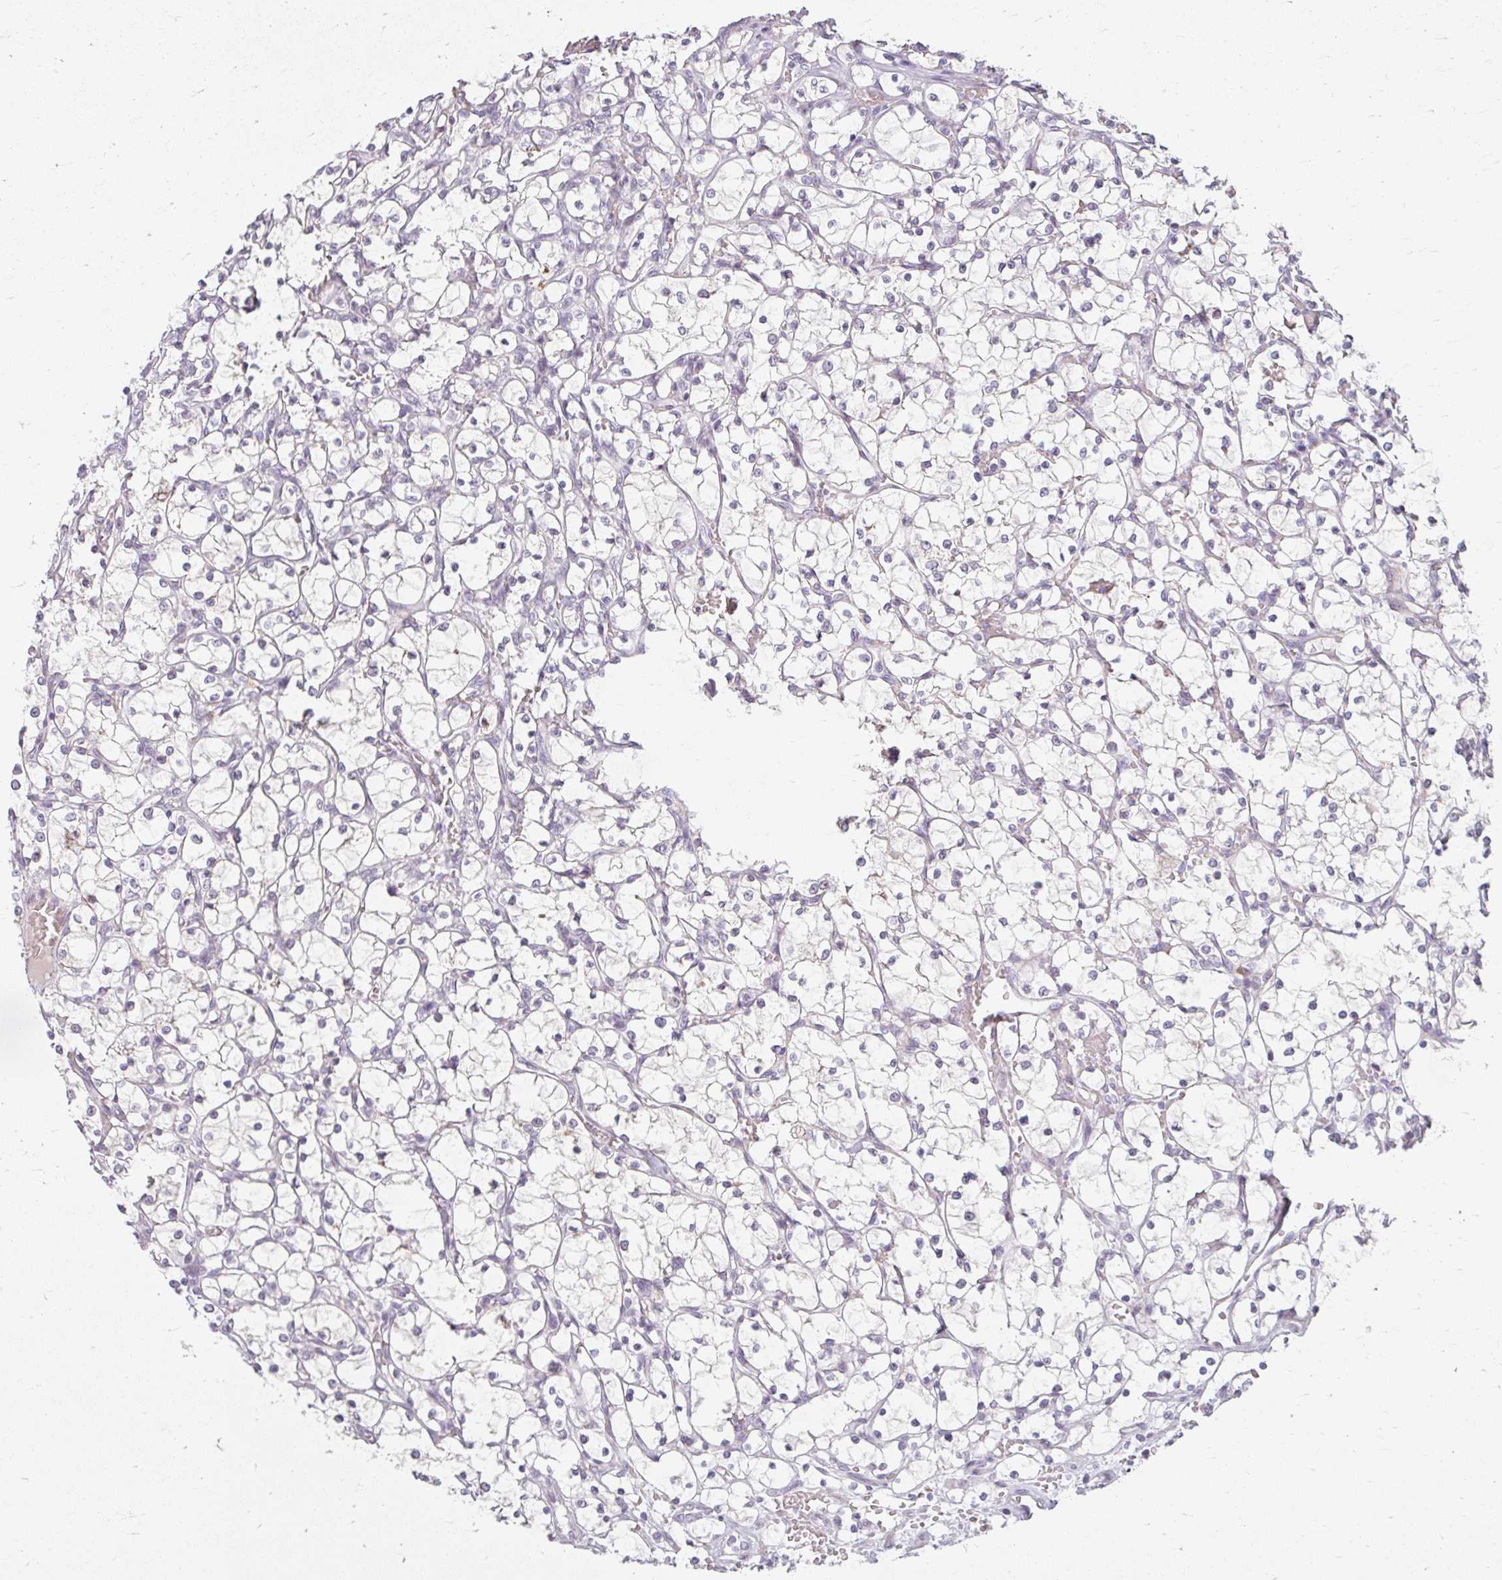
{"staining": {"intensity": "negative", "quantity": "none", "location": "none"}, "tissue": "renal cancer", "cell_type": "Tumor cells", "image_type": "cancer", "snomed": [{"axis": "morphology", "description": "Adenocarcinoma, NOS"}, {"axis": "topography", "description": "Kidney"}], "caption": "Photomicrograph shows no protein expression in tumor cells of renal adenocarcinoma tissue.", "gene": "ZFYVE26", "patient": {"sex": "female", "age": 69}}